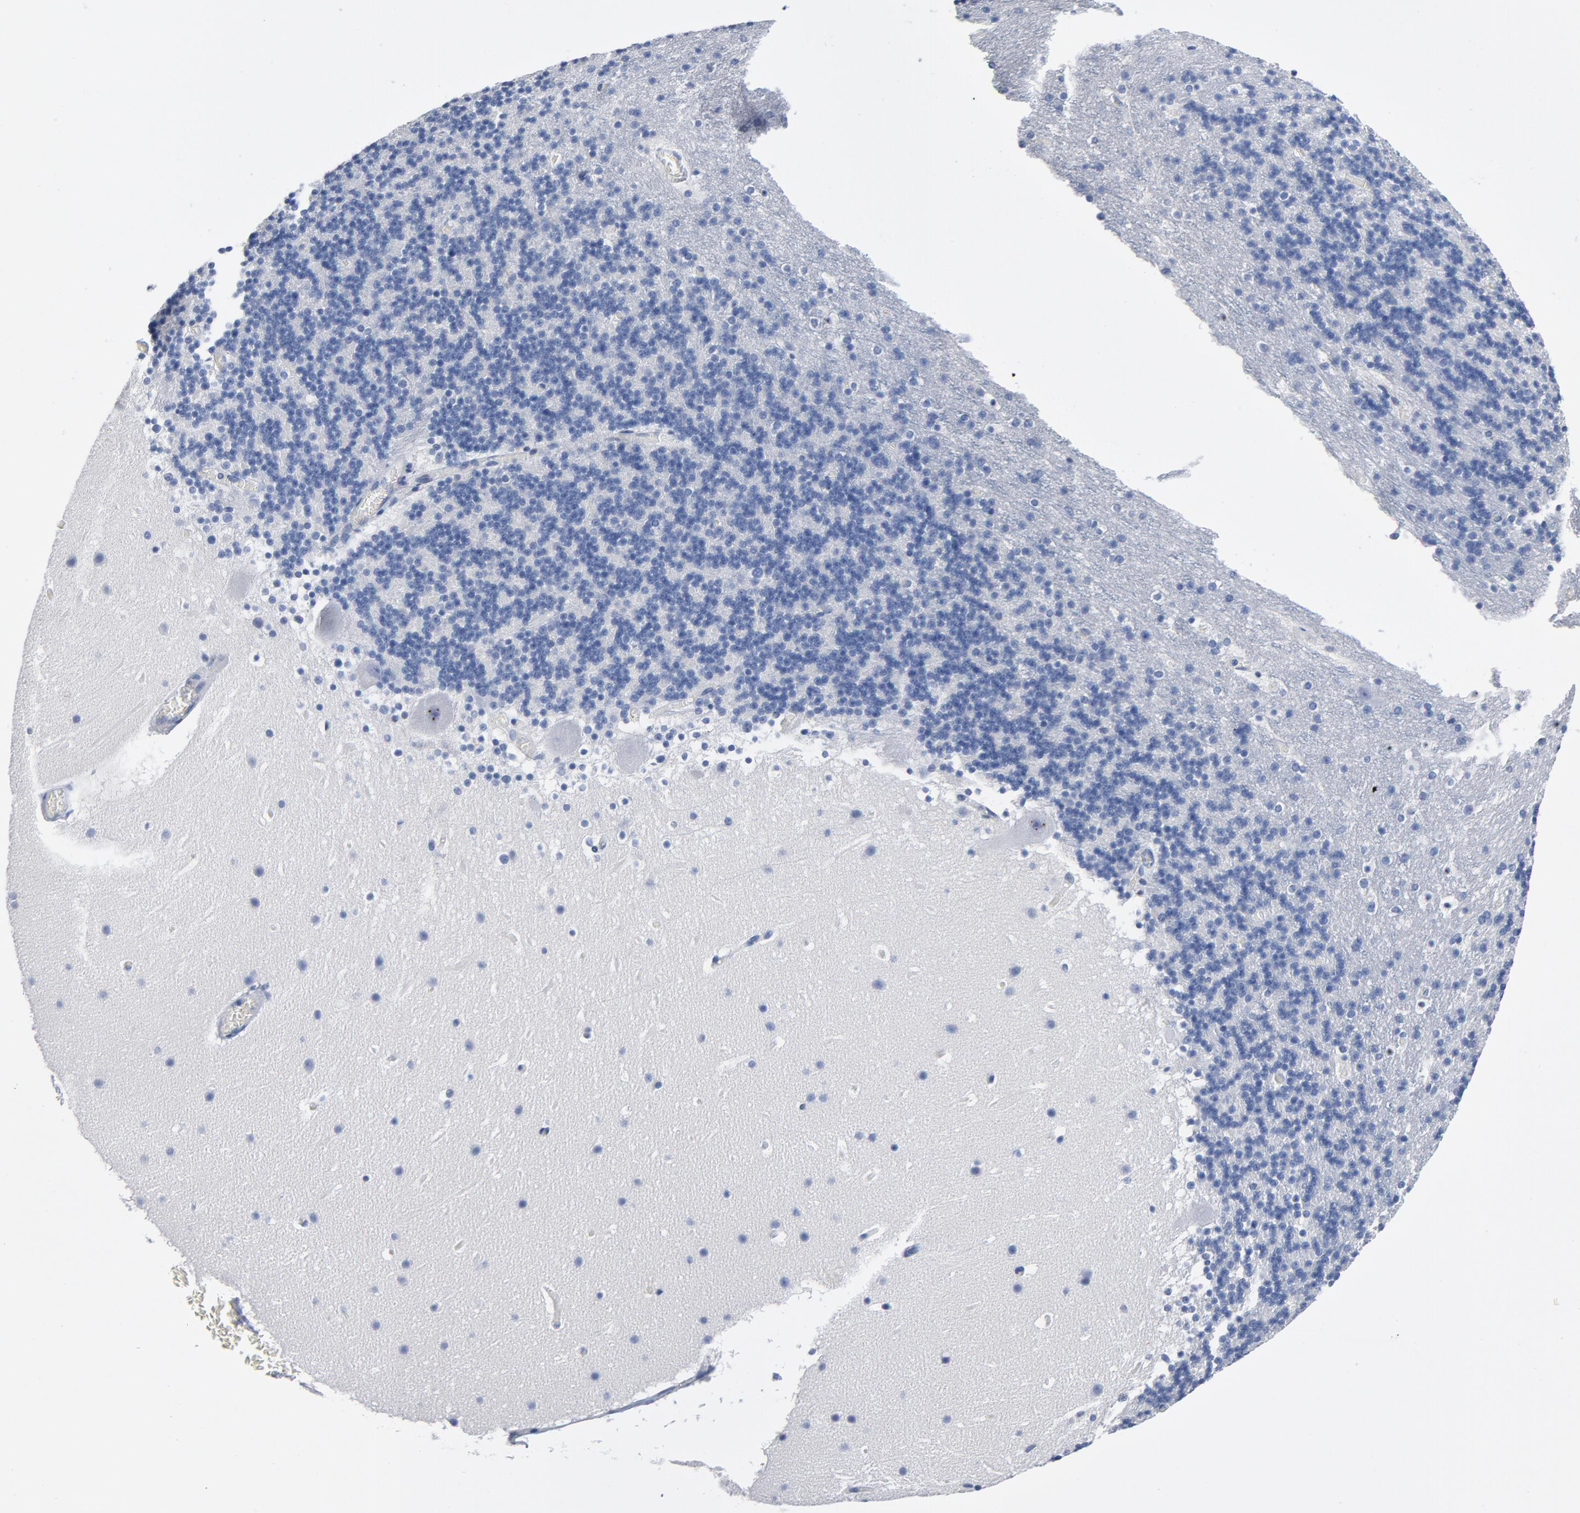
{"staining": {"intensity": "negative", "quantity": "none", "location": "none"}, "tissue": "cerebellum", "cell_type": "Cells in granular layer", "image_type": "normal", "snomed": [{"axis": "morphology", "description": "Normal tissue, NOS"}, {"axis": "topography", "description": "Cerebellum"}], "caption": "DAB (3,3'-diaminobenzidine) immunohistochemical staining of benign cerebellum shows no significant staining in cells in granular layer. (Stains: DAB (3,3'-diaminobenzidine) immunohistochemistry with hematoxylin counter stain, Microscopy: brightfield microscopy at high magnification).", "gene": "CDC20", "patient": {"sex": "male", "age": 45}}